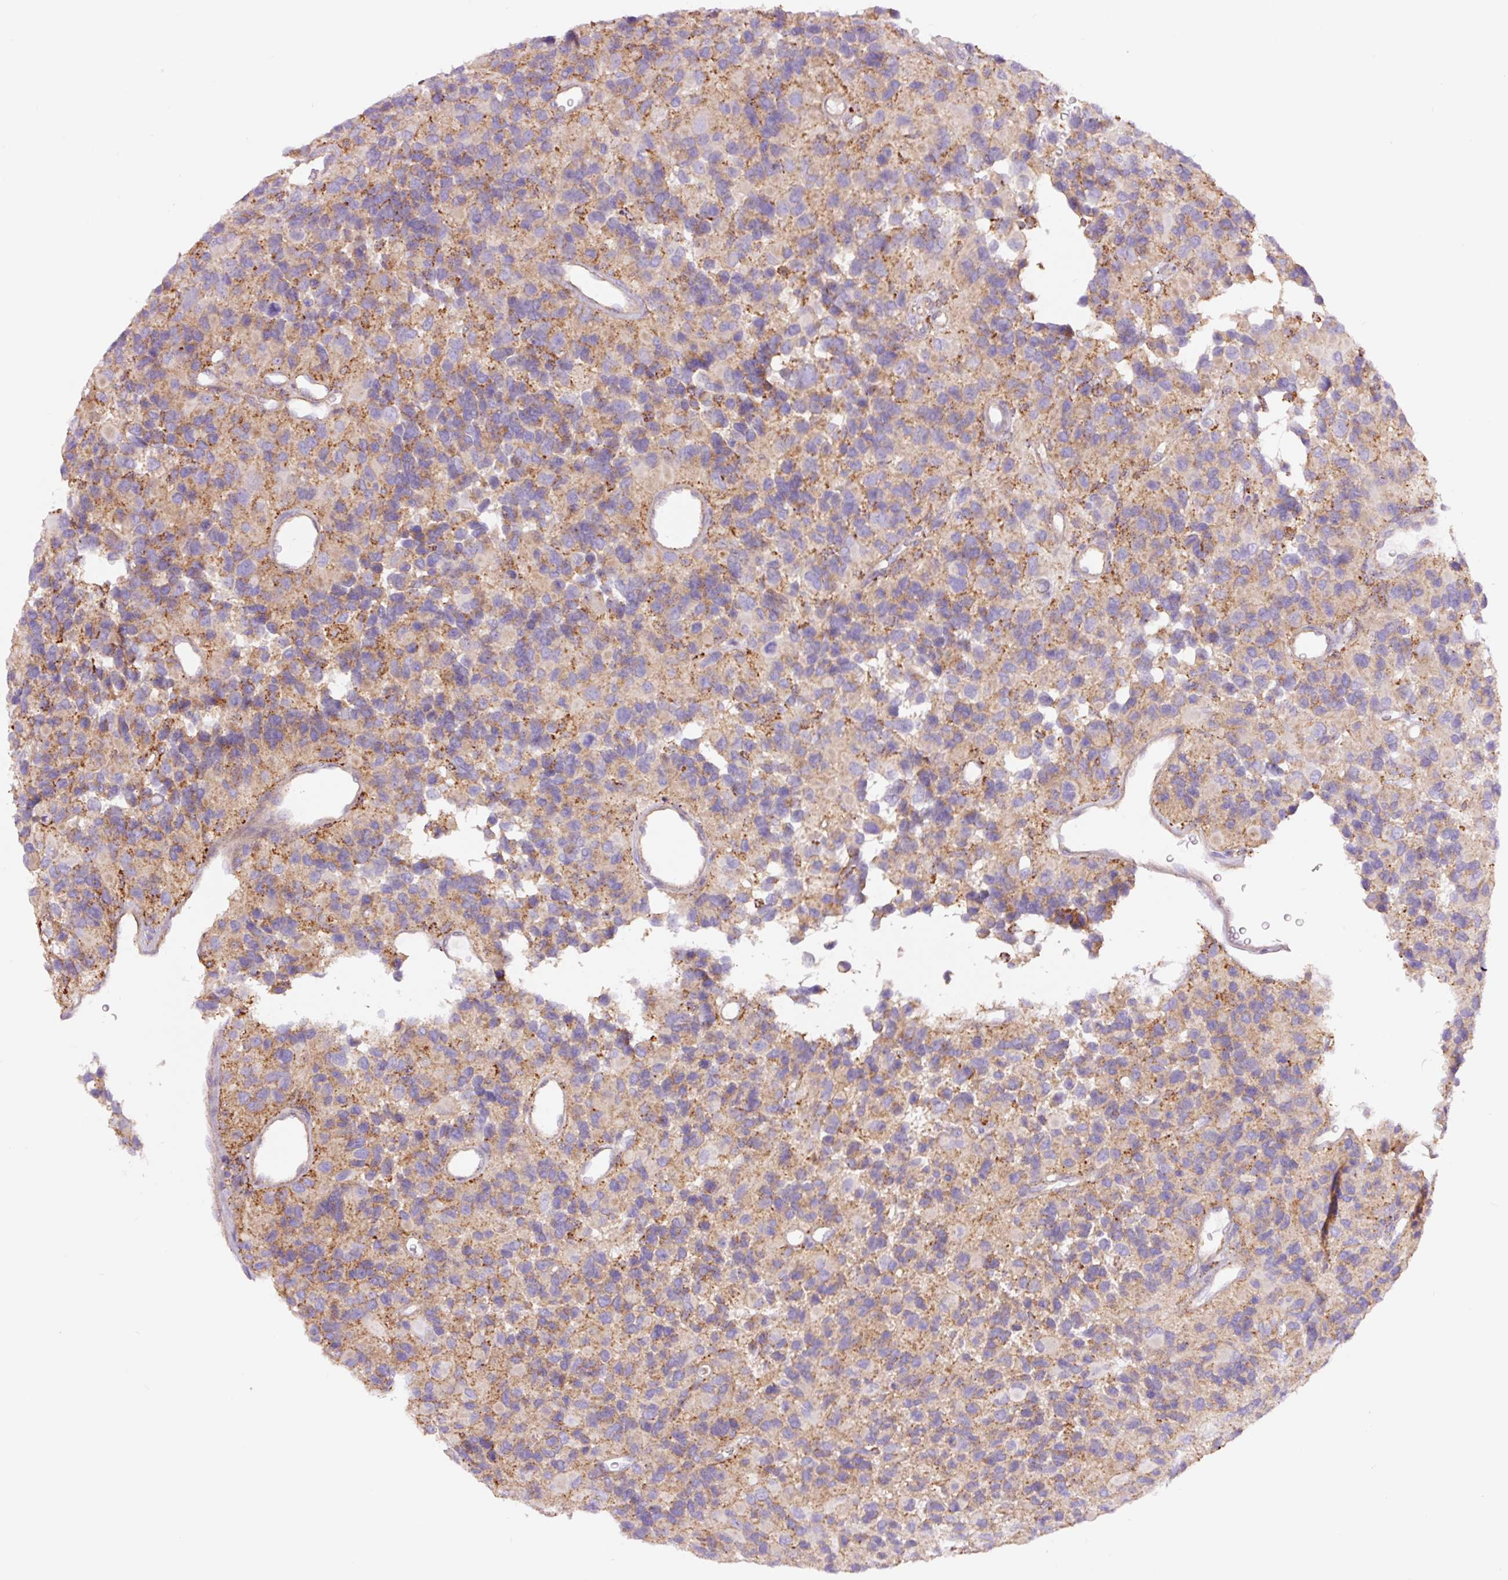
{"staining": {"intensity": "moderate", "quantity": ">75%", "location": "cytoplasmic/membranous"}, "tissue": "glioma", "cell_type": "Tumor cells", "image_type": "cancer", "snomed": [{"axis": "morphology", "description": "Glioma, malignant, High grade"}, {"axis": "topography", "description": "Brain"}], "caption": "Protein analysis of malignant glioma (high-grade) tissue displays moderate cytoplasmic/membranous positivity in about >75% of tumor cells.", "gene": "SH2D6", "patient": {"sex": "male", "age": 77}}